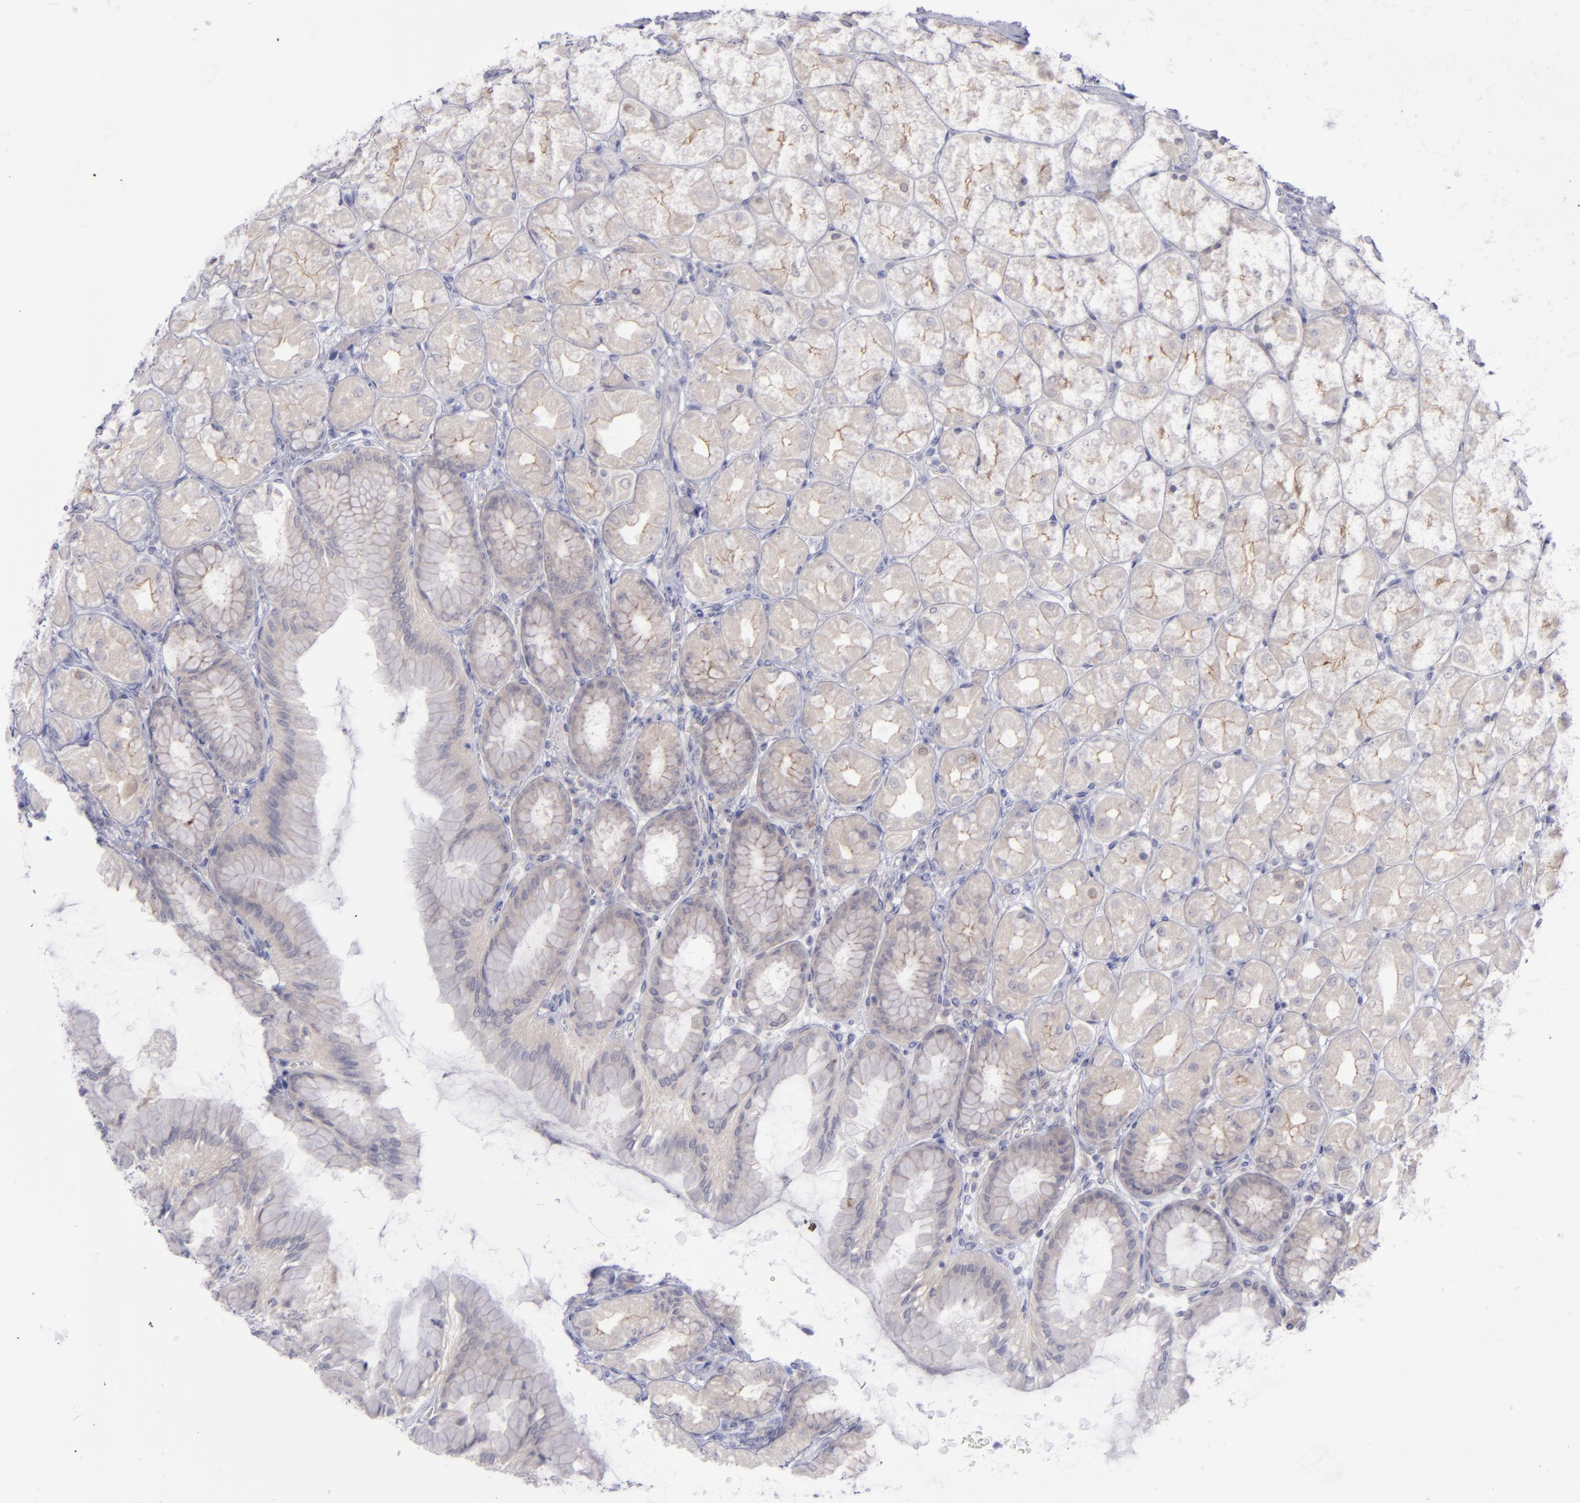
{"staining": {"intensity": "weak", "quantity": "25%-75%", "location": "cytoplasmic/membranous"}, "tissue": "stomach", "cell_type": "Glandular cells", "image_type": "normal", "snomed": [{"axis": "morphology", "description": "Normal tissue, NOS"}, {"axis": "topography", "description": "Stomach, upper"}], "caption": "A photomicrograph of stomach stained for a protein demonstrates weak cytoplasmic/membranous brown staining in glandular cells. The staining is performed using DAB brown chromogen to label protein expression. The nuclei are counter-stained blue using hematoxylin.", "gene": "EVPL", "patient": {"sex": "female", "age": 56}}